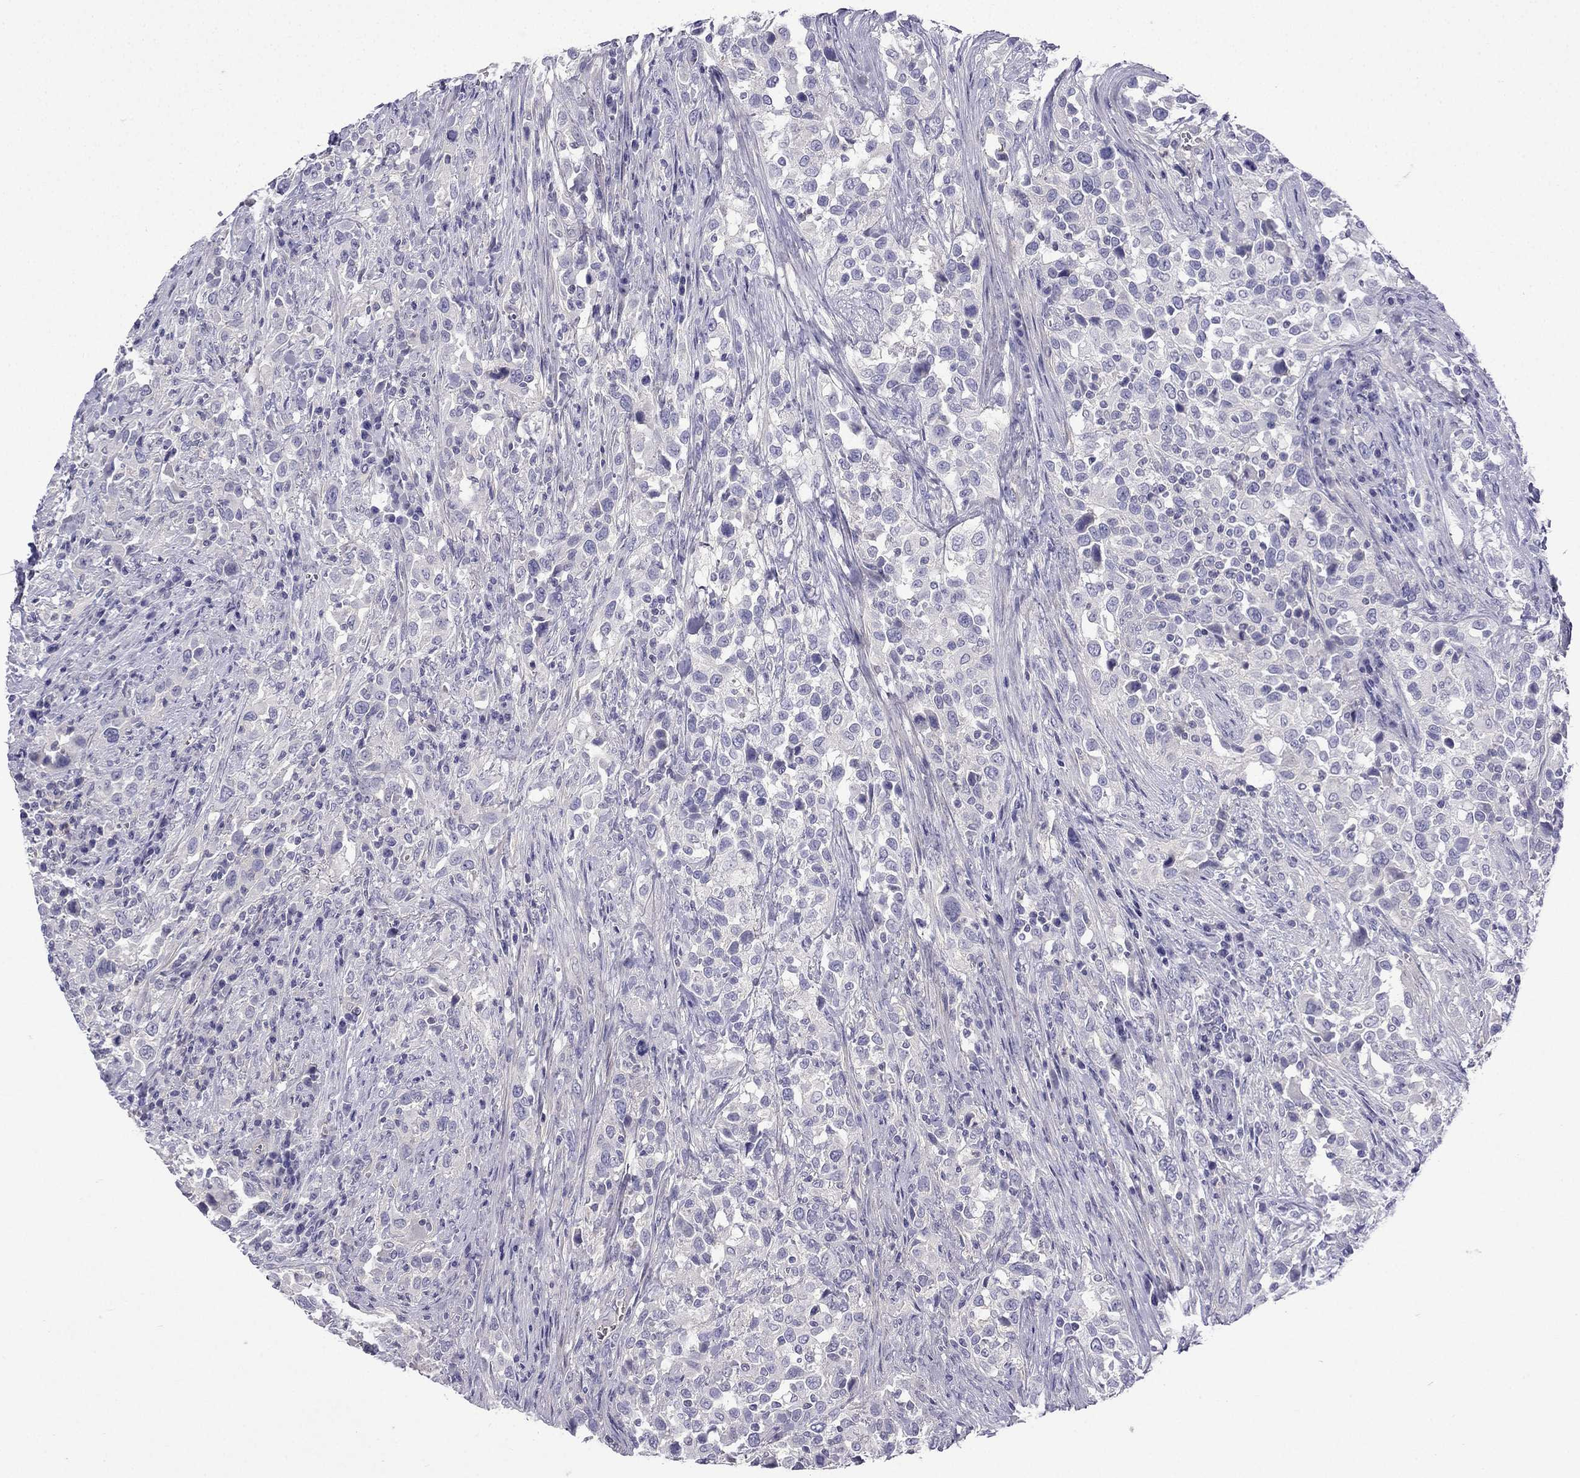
{"staining": {"intensity": "negative", "quantity": "none", "location": "none"}, "tissue": "urothelial cancer", "cell_type": "Tumor cells", "image_type": "cancer", "snomed": [{"axis": "morphology", "description": "Urothelial carcinoma, NOS"}, {"axis": "morphology", "description": "Urothelial carcinoma, High grade"}, {"axis": "topography", "description": "Urinary bladder"}], "caption": "DAB immunohistochemical staining of urothelial cancer reveals no significant expression in tumor cells.", "gene": "GJA8", "patient": {"sex": "female", "age": 64}}